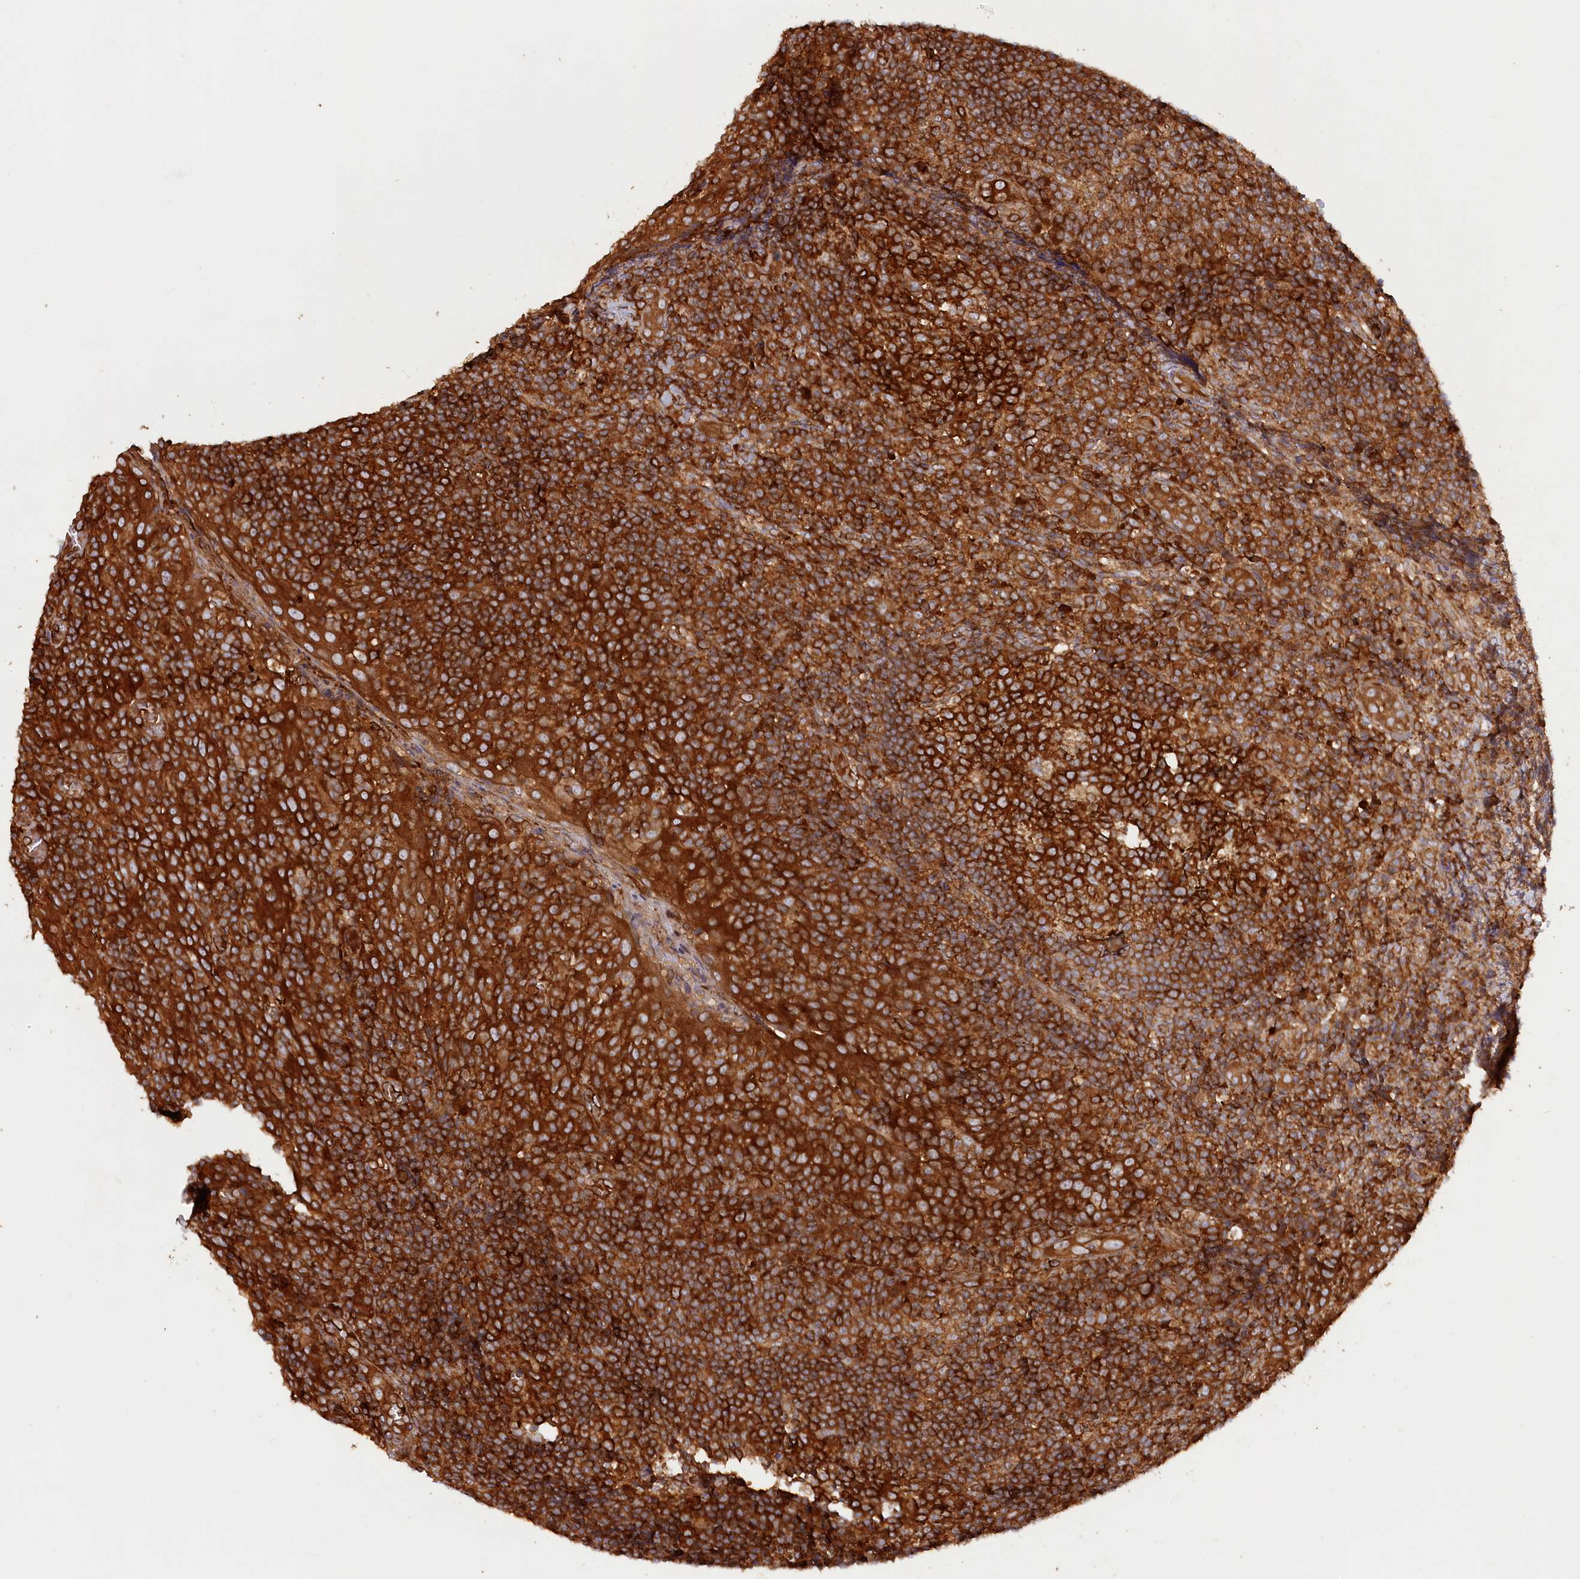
{"staining": {"intensity": "strong", "quantity": ">75%", "location": "cytoplasmic/membranous"}, "tissue": "tonsil", "cell_type": "Germinal center cells", "image_type": "normal", "snomed": [{"axis": "morphology", "description": "Normal tissue, NOS"}, {"axis": "topography", "description": "Tonsil"}], "caption": "Human tonsil stained with a protein marker reveals strong staining in germinal center cells.", "gene": "PAIP2", "patient": {"sex": "female", "age": 19}}